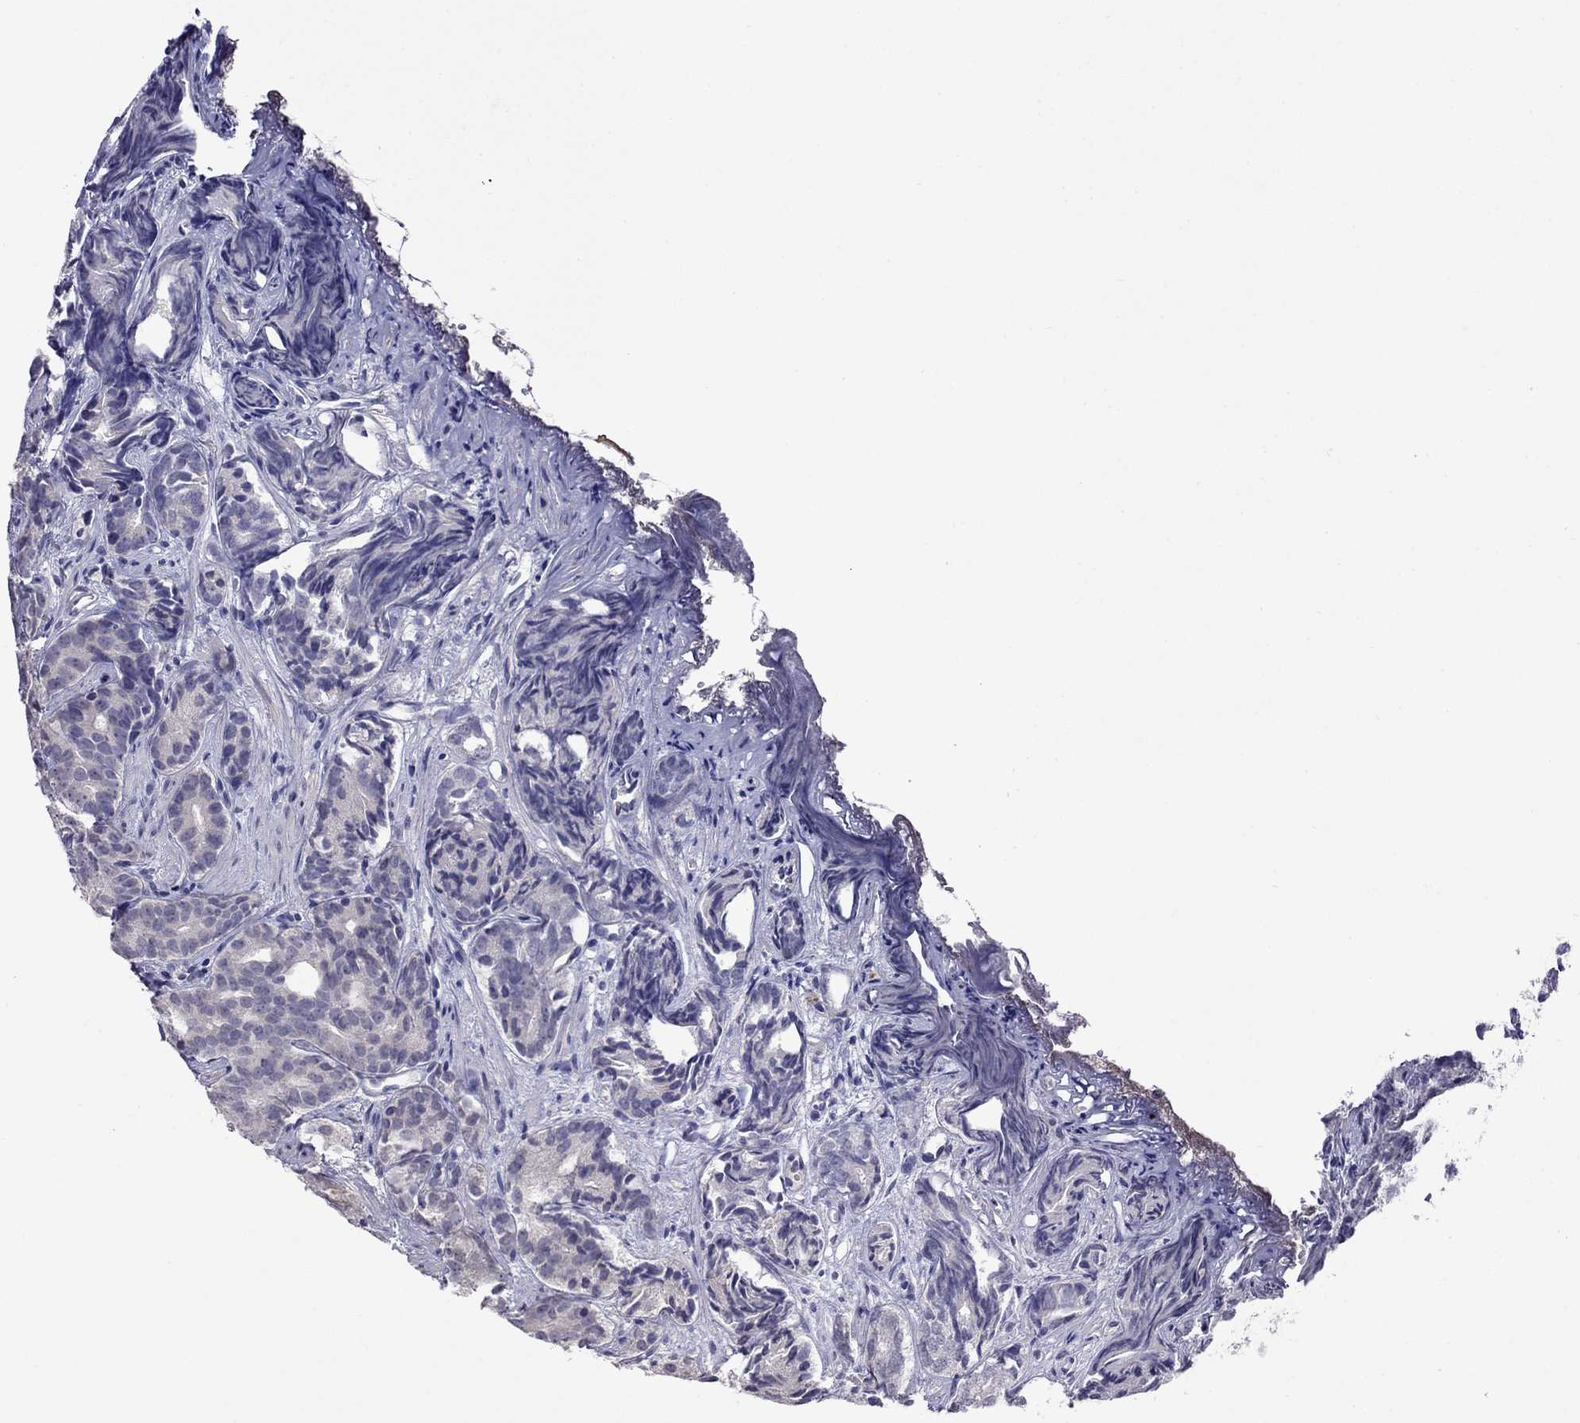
{"staining": {"intensity": "negative", "quantity": "none", "location": "none"}, "tissue": "prostate cancer", "cell_type": "Tumor cells", "image_type": "cancer", "snomed": [{"axis": "morphology", "description": "Adenocarcinoma, High grade"}, {"axis": "topography", "description": "Prostate"}], "caption": "DAB (3,3'-diaminobenzidine) immunohistochemical staining of prostate adenocarcinoma (high-grade) demonstrates no significant expression in tumor cells. (DAB (3,3'-diaminobenzidine) immunohistochemistry (IHC), high magnification).", "gene": "STAR", "patient": {"sex": "male", "age": 84}}